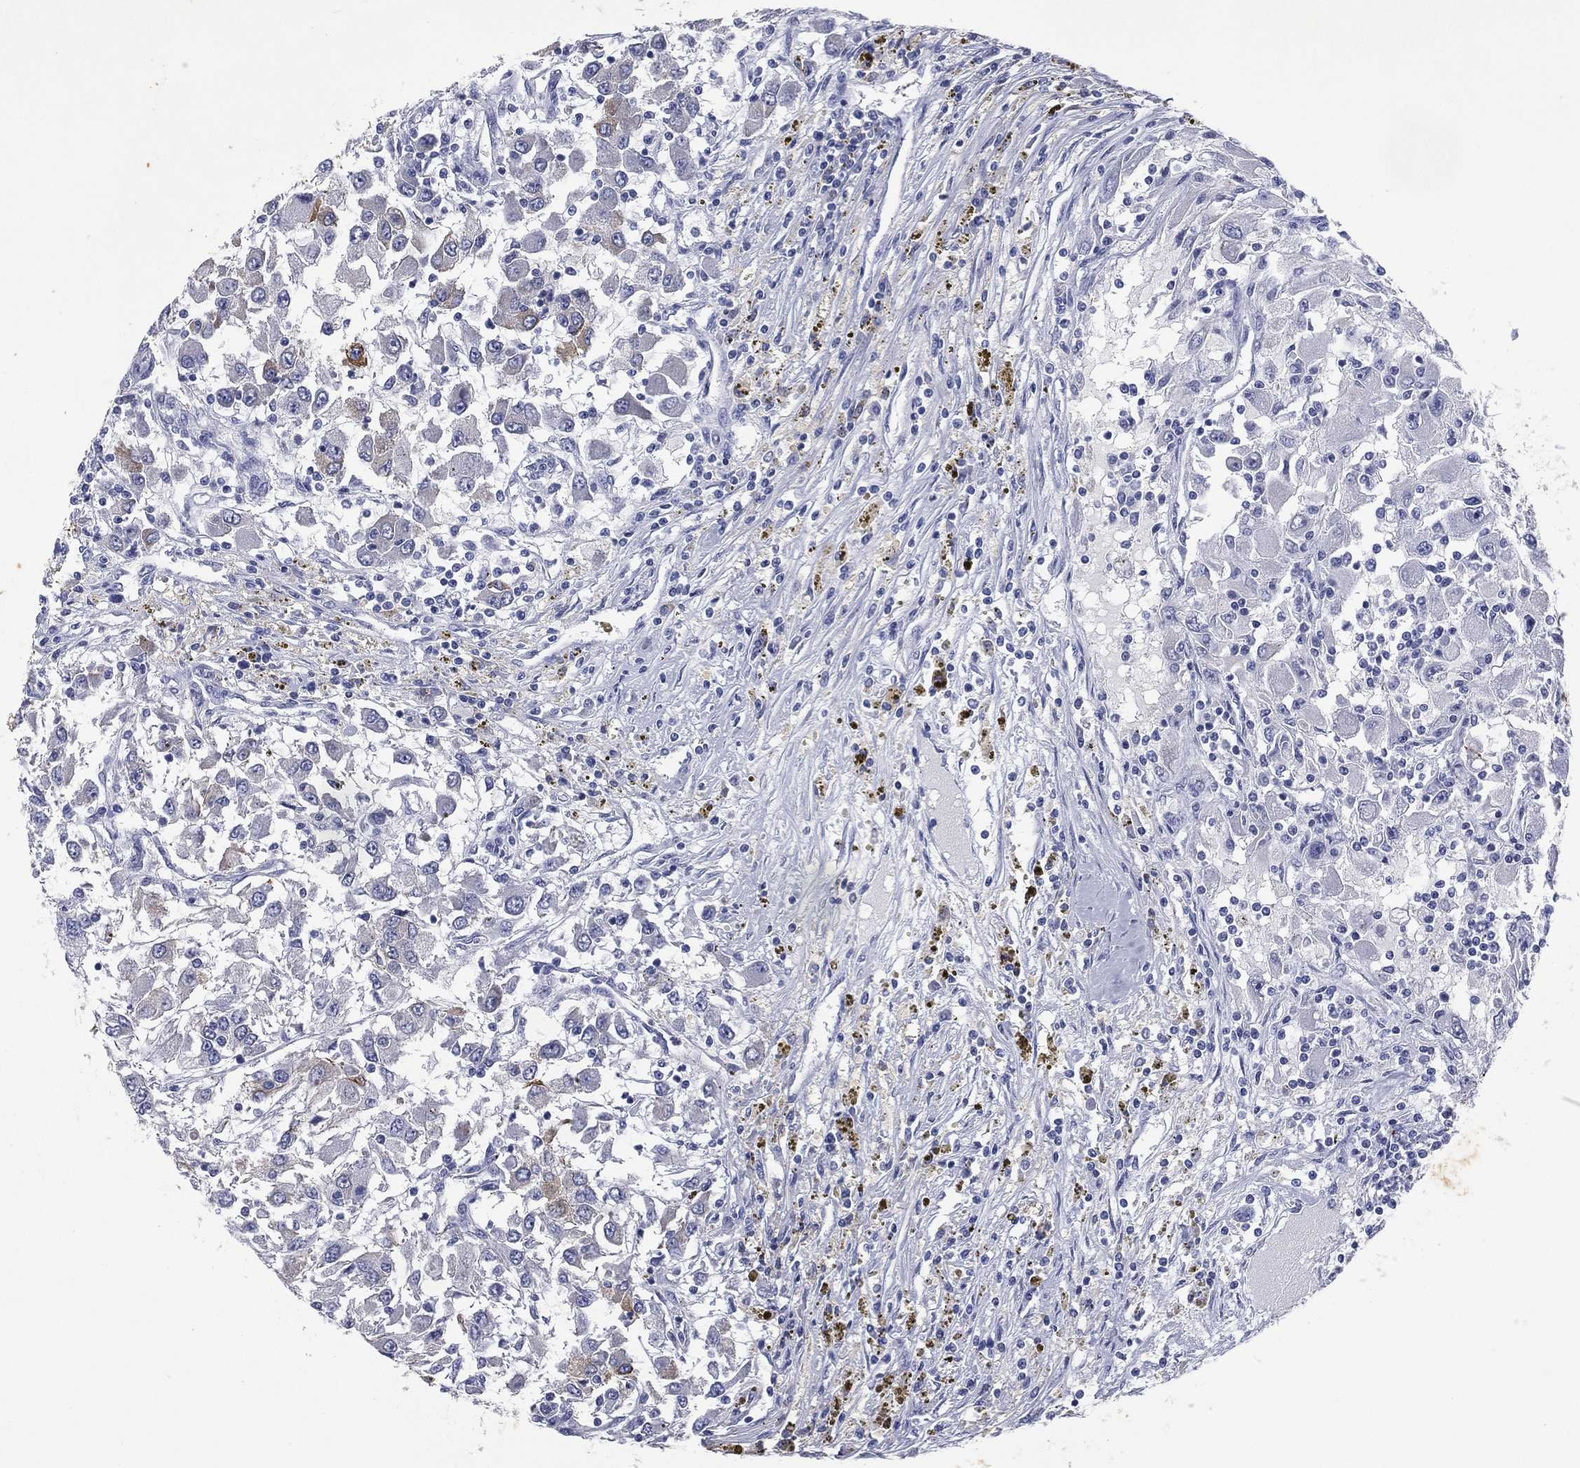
{"staining": {"intensity": "strong", "quantity": "<25%", "location": "cytoplasmic/membranous"}, "tissue": "renal cancer", "cell_type": "Tumor cells", "image_type": "cancer", "snomed": [{"axis": "morphology", "description": "Adenocarcinoma, NOS"}, {"axis": "topography", "description": "Kidney"}], "caption": "This histopathology image reveals IHC staining of human adenocarcinoma (renal), with medium strong cytoplasmic/membranous expression in about <25% of tumor cells.", "gene": "KRT7", "patient": {"sex": "female", "age": 67}}